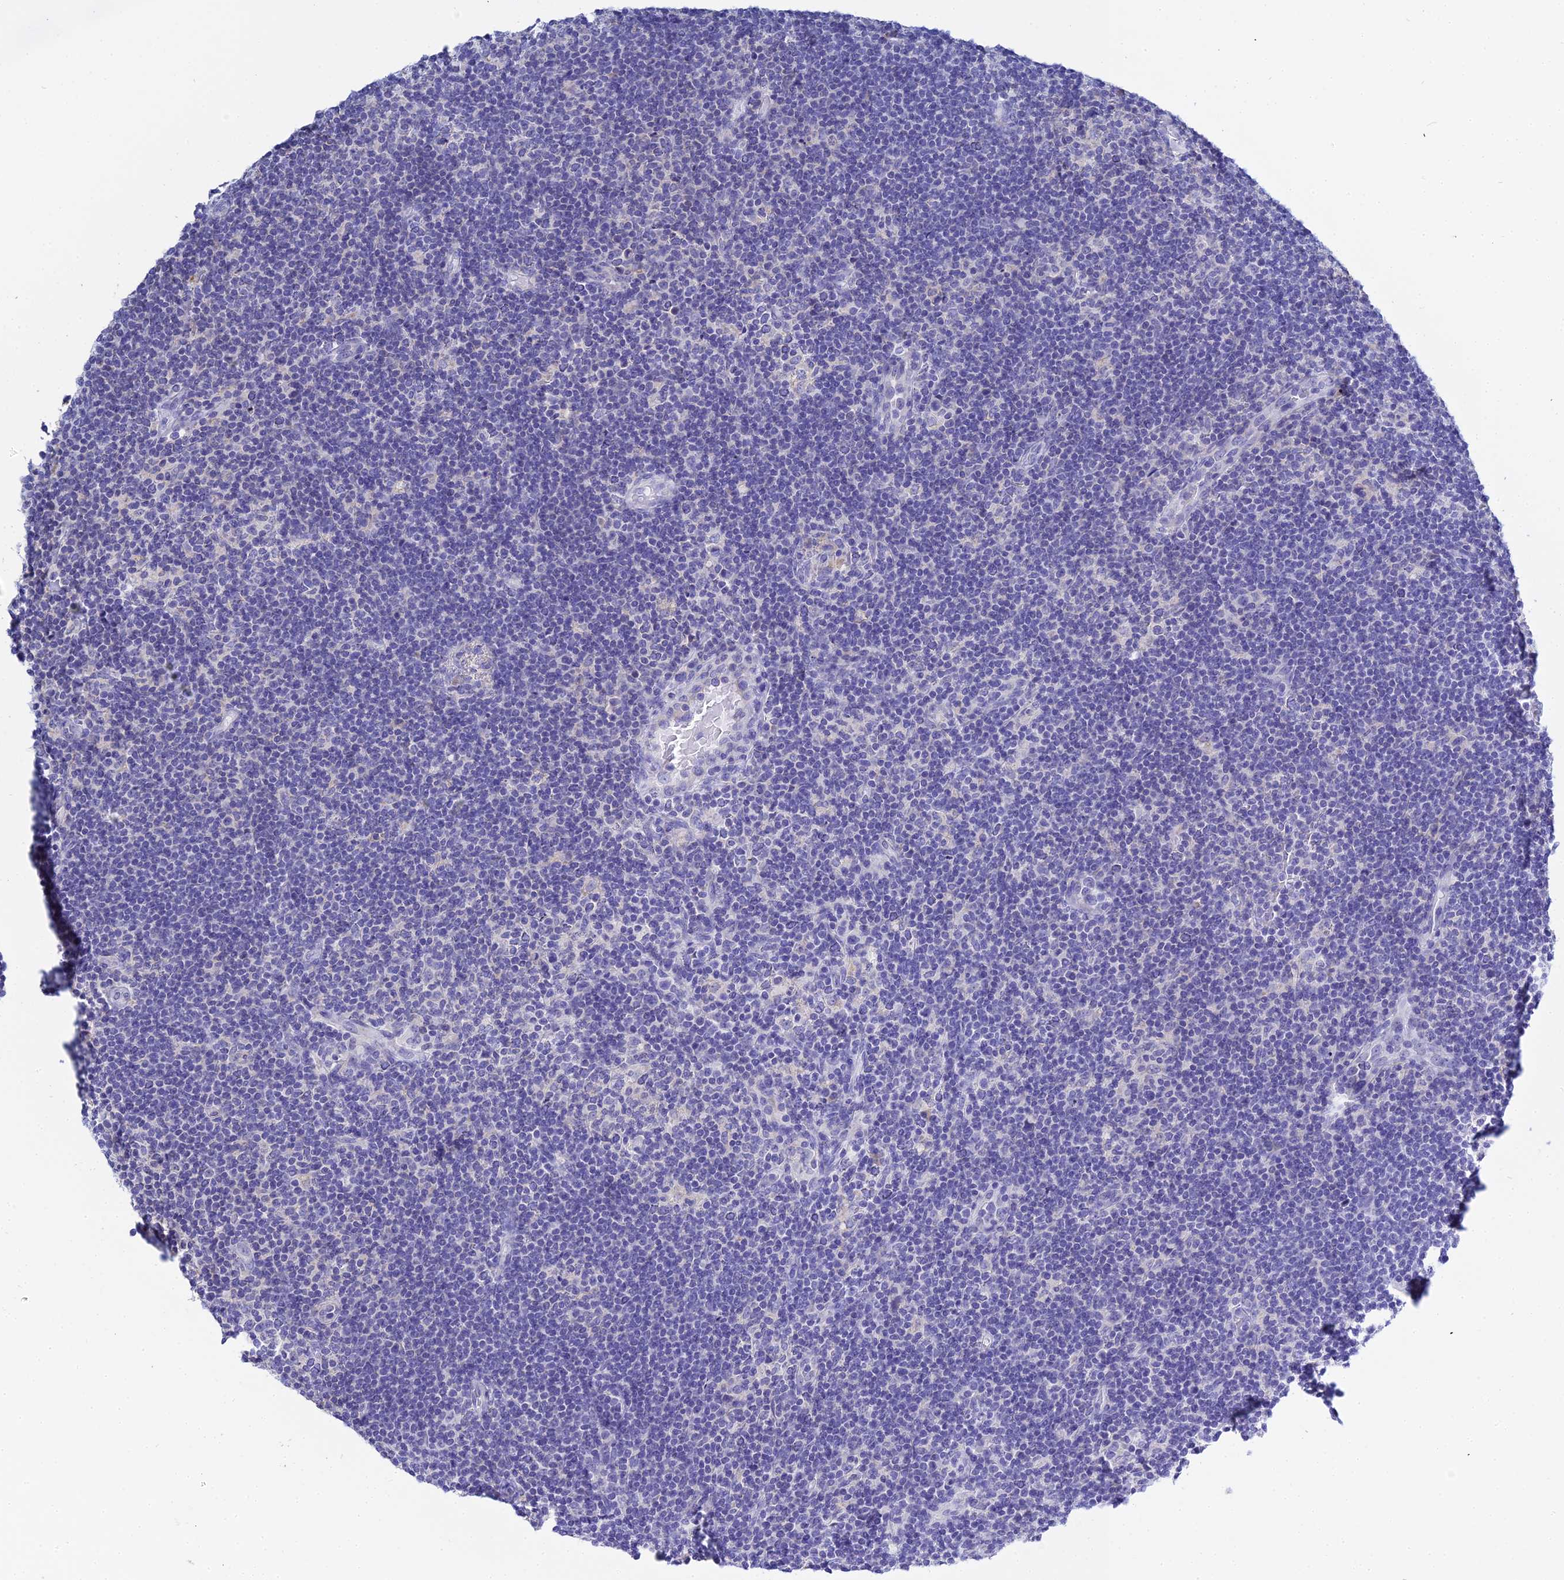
{"staining": {"intensity": "negative", "quantity": "none", "location": "none"}, "tissue": "lymphoma", "cell_type": "Tumor cells", "image_type": "cancer", "snomed": [{"axis": "morphology", "description": "Hodgkin's disease, NOS"}, {"axis": "topography", "description": "Lymph node"}], "caption": "The histopathology image reveals no significant positivity in tumor cells of Hodgkin's disease.", "gene": "ZXDA", "patient": {"sex": "female", "age": 57}}